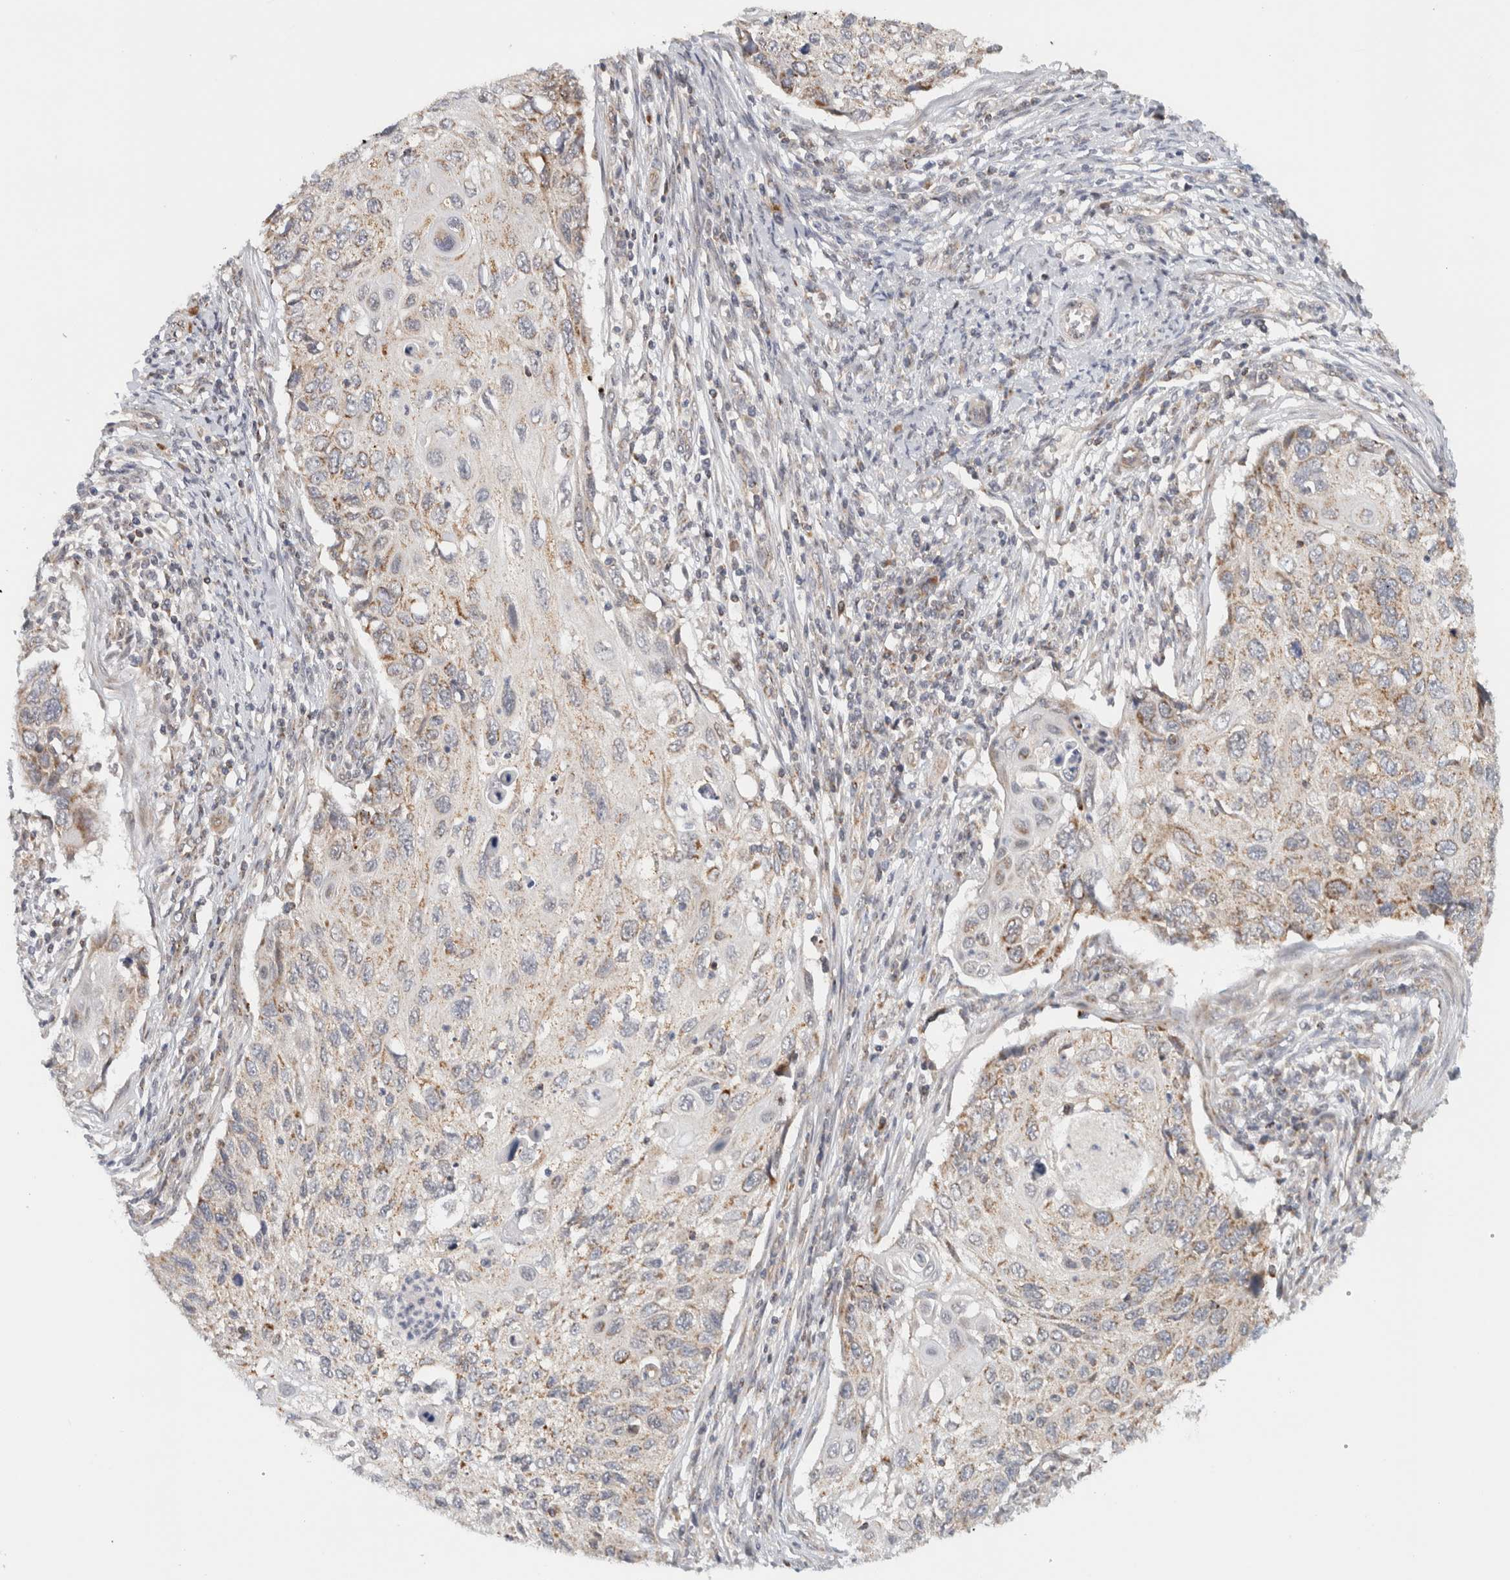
{"staining": {"intensity": "weak", "quantity": ">75%", "location": "cytoplasmic/membranous"}, "tissue": "cervical cancer", "cell_type": "Tumor cells", "image_type": "cancer", "snomed": [{"axis": "morphology", "description": "Squamous cell carcinoma, NOS"}, {"axis": "topography", "description": "Cervix"}], "caption": "Immunohistochemistry (IHC) (DAB (3,3'-diaminobenzidine)) staining of cervical cancer reveals weak cytoplasmic/membranous protein staining in about >75% of tumor cells.", "gene": "CMC2", "patient": {"sex": "female", "age": 70}}